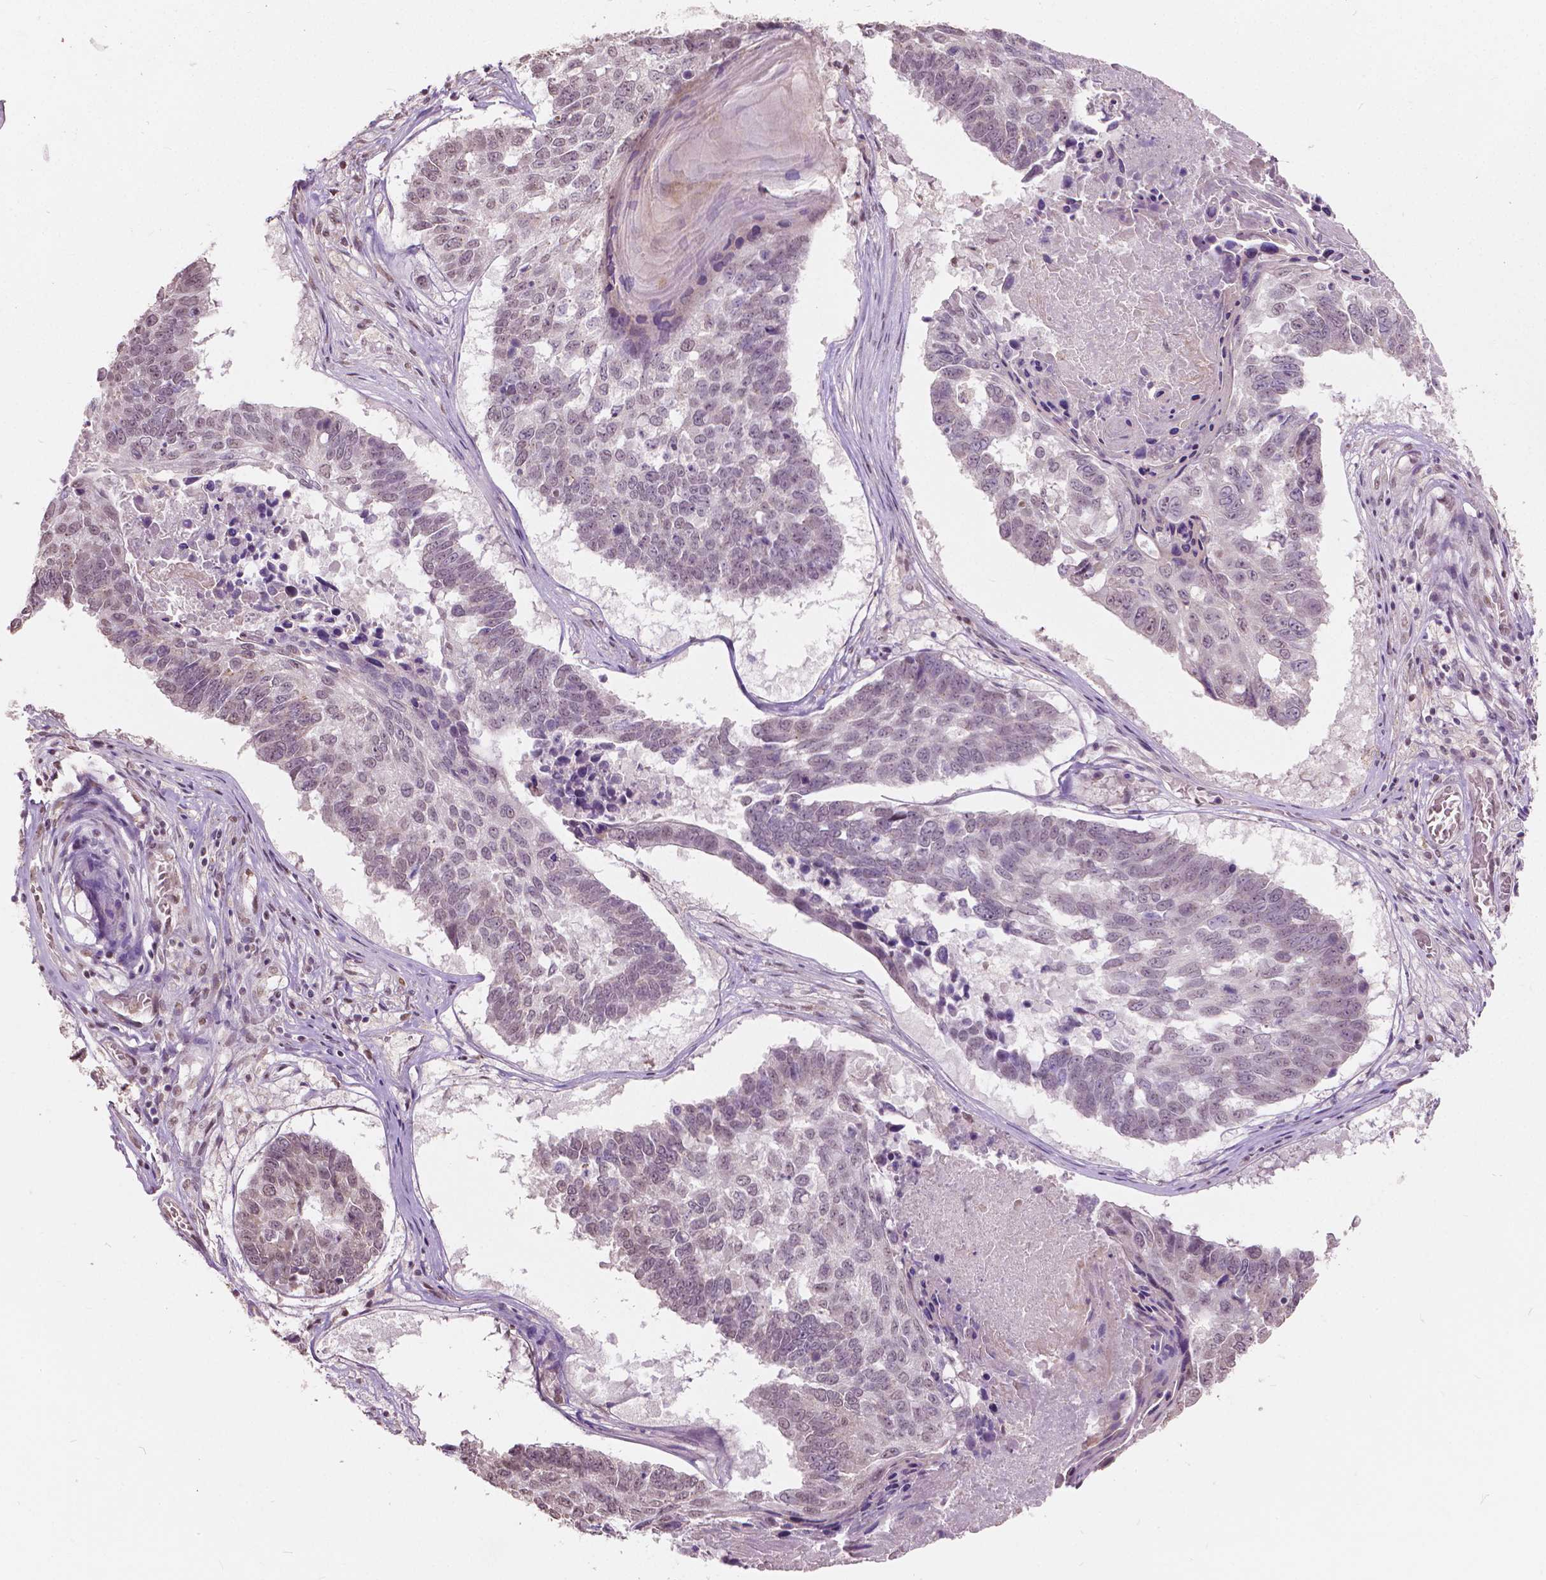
{"staining": {"intensity": "weak", "quantity": "<25%", "location": "nuclear"}, "tissue": "lung cancer", "cell_type": "Tumor cells", "image_type": "cancer", "snomed": [{"axis": "morphology", "description": "Squamous cell carcinoma, NOS"}, {"axis": "topography", "description": "Lung"}], "caption": "Immunohistochemistry (IHC) of squamous cell carcinoma (lung) displays no positivity in tumor cells.", "gene": "HOXA10", "patient": {"sex": "male", "age": 73}}